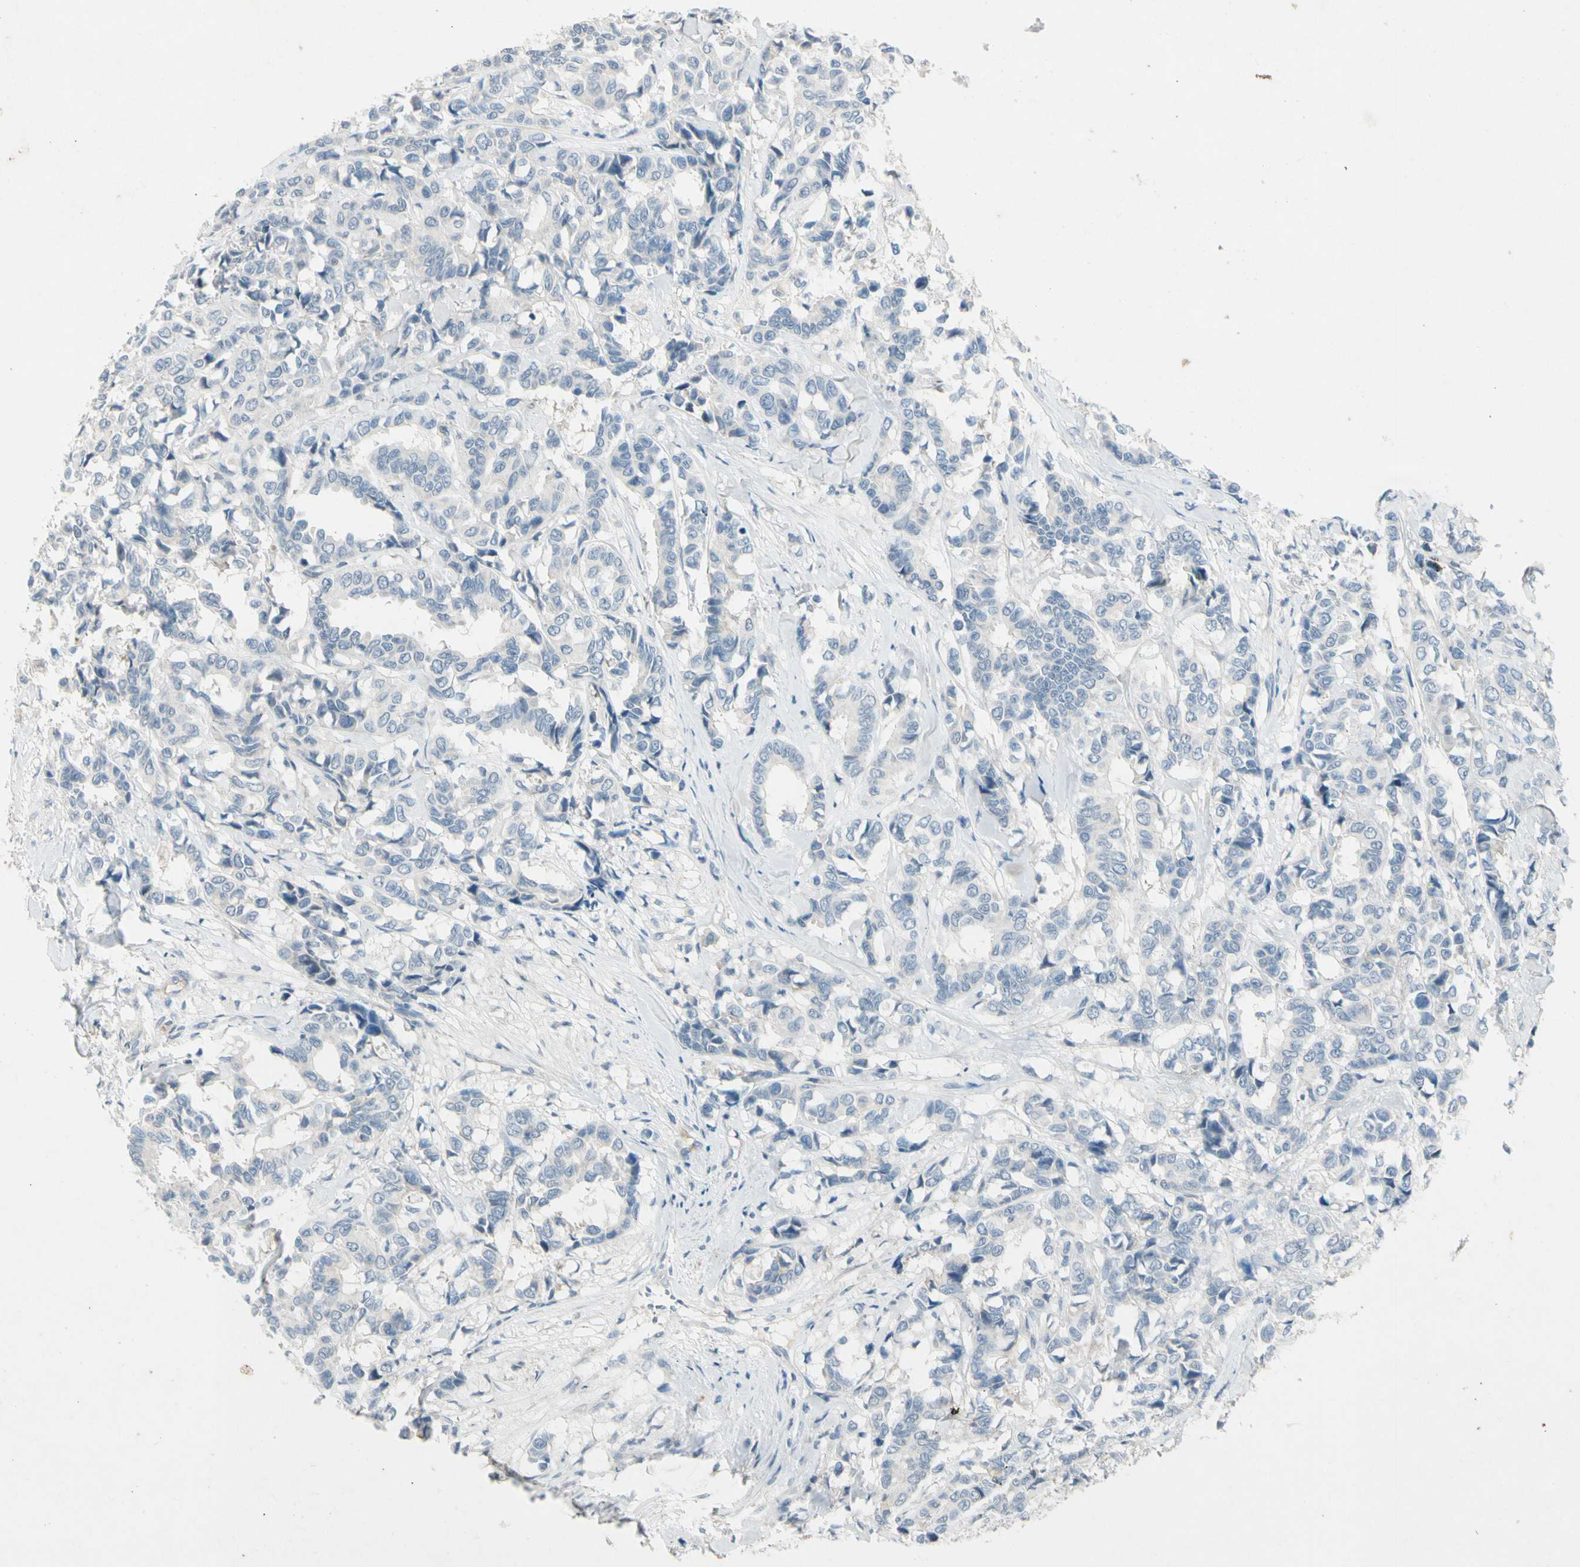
{"staining": {"intensity": "negative", "quantity": "none", "location": "none"}, "tissue": "breast cancer", "cell_type": "Tumor cells", "image_type": "cancer", "snomed": [{"axis": "morphology", "description": "Duct carcinoma"}, {"axis": "topography", "description": "Breast"}], "caption": "DAB immunohistochemical staining of intraductal carcinoma (breast) reveals no significant positivity in tumor cells.", "gene": "SERPIND1", "patient": {"sex": "female", "age": 87}}